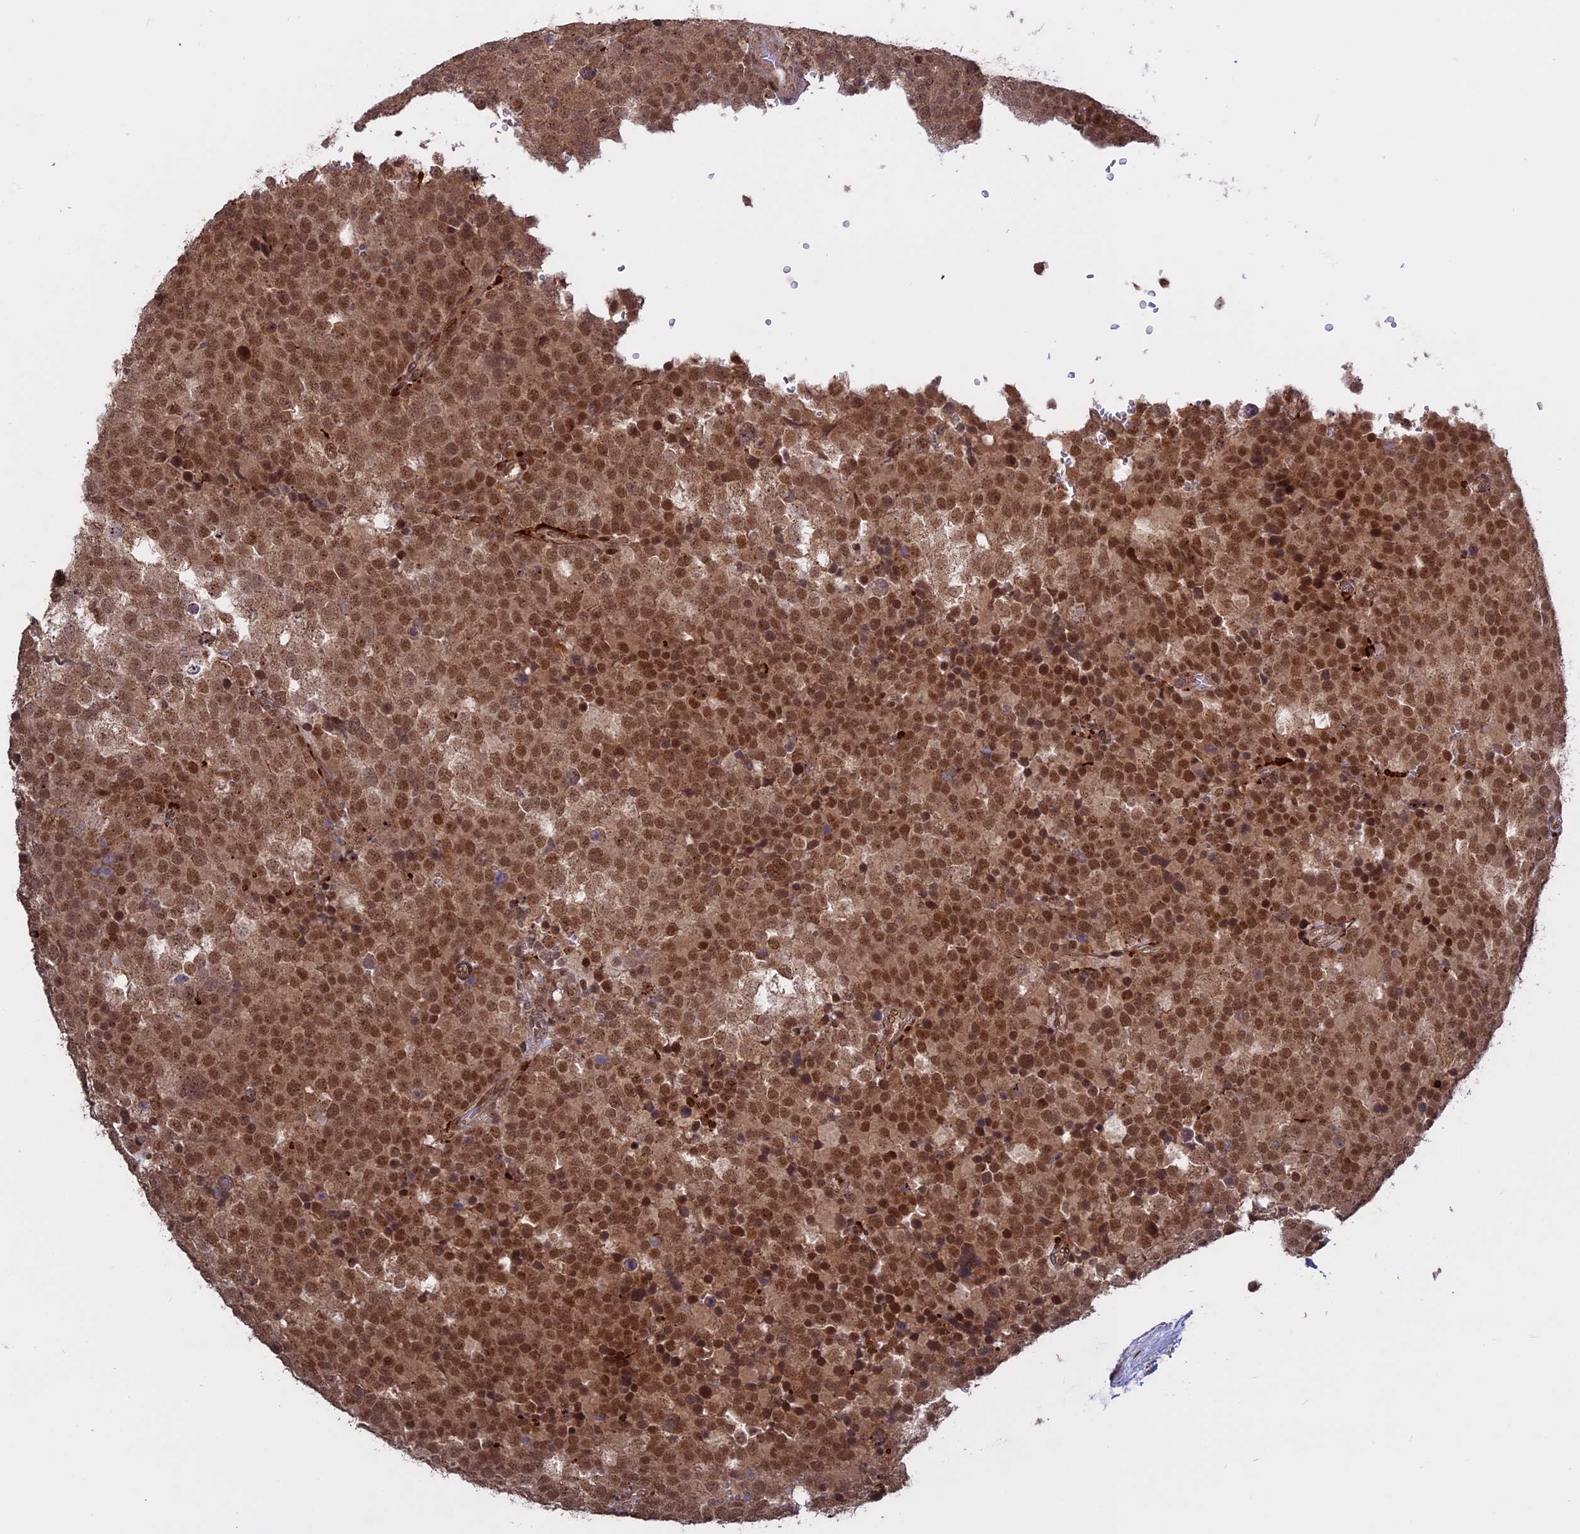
{"staining": {"intensity": "moderate", "quantity": ">75%", "location": "cytoplasmic/membranous,nuclear"}, "tissue": "testis cancer", "cell_type": "Tumor cells", "image_type": "cancer", "snomed": [{"axis": "morphology", "description": "Seminoma, NOS"}, {"axis": "topography", "description": "Testis"}], "caption": "Approximately >75% of tumor cells in human testis cancer reveal moderate cytoplasmic/membranous and nuclear protein staining as visualized by brown immunohistochemical staining.", "gene": "PKIG", "patient": {"sex": "male", "age": 71}}